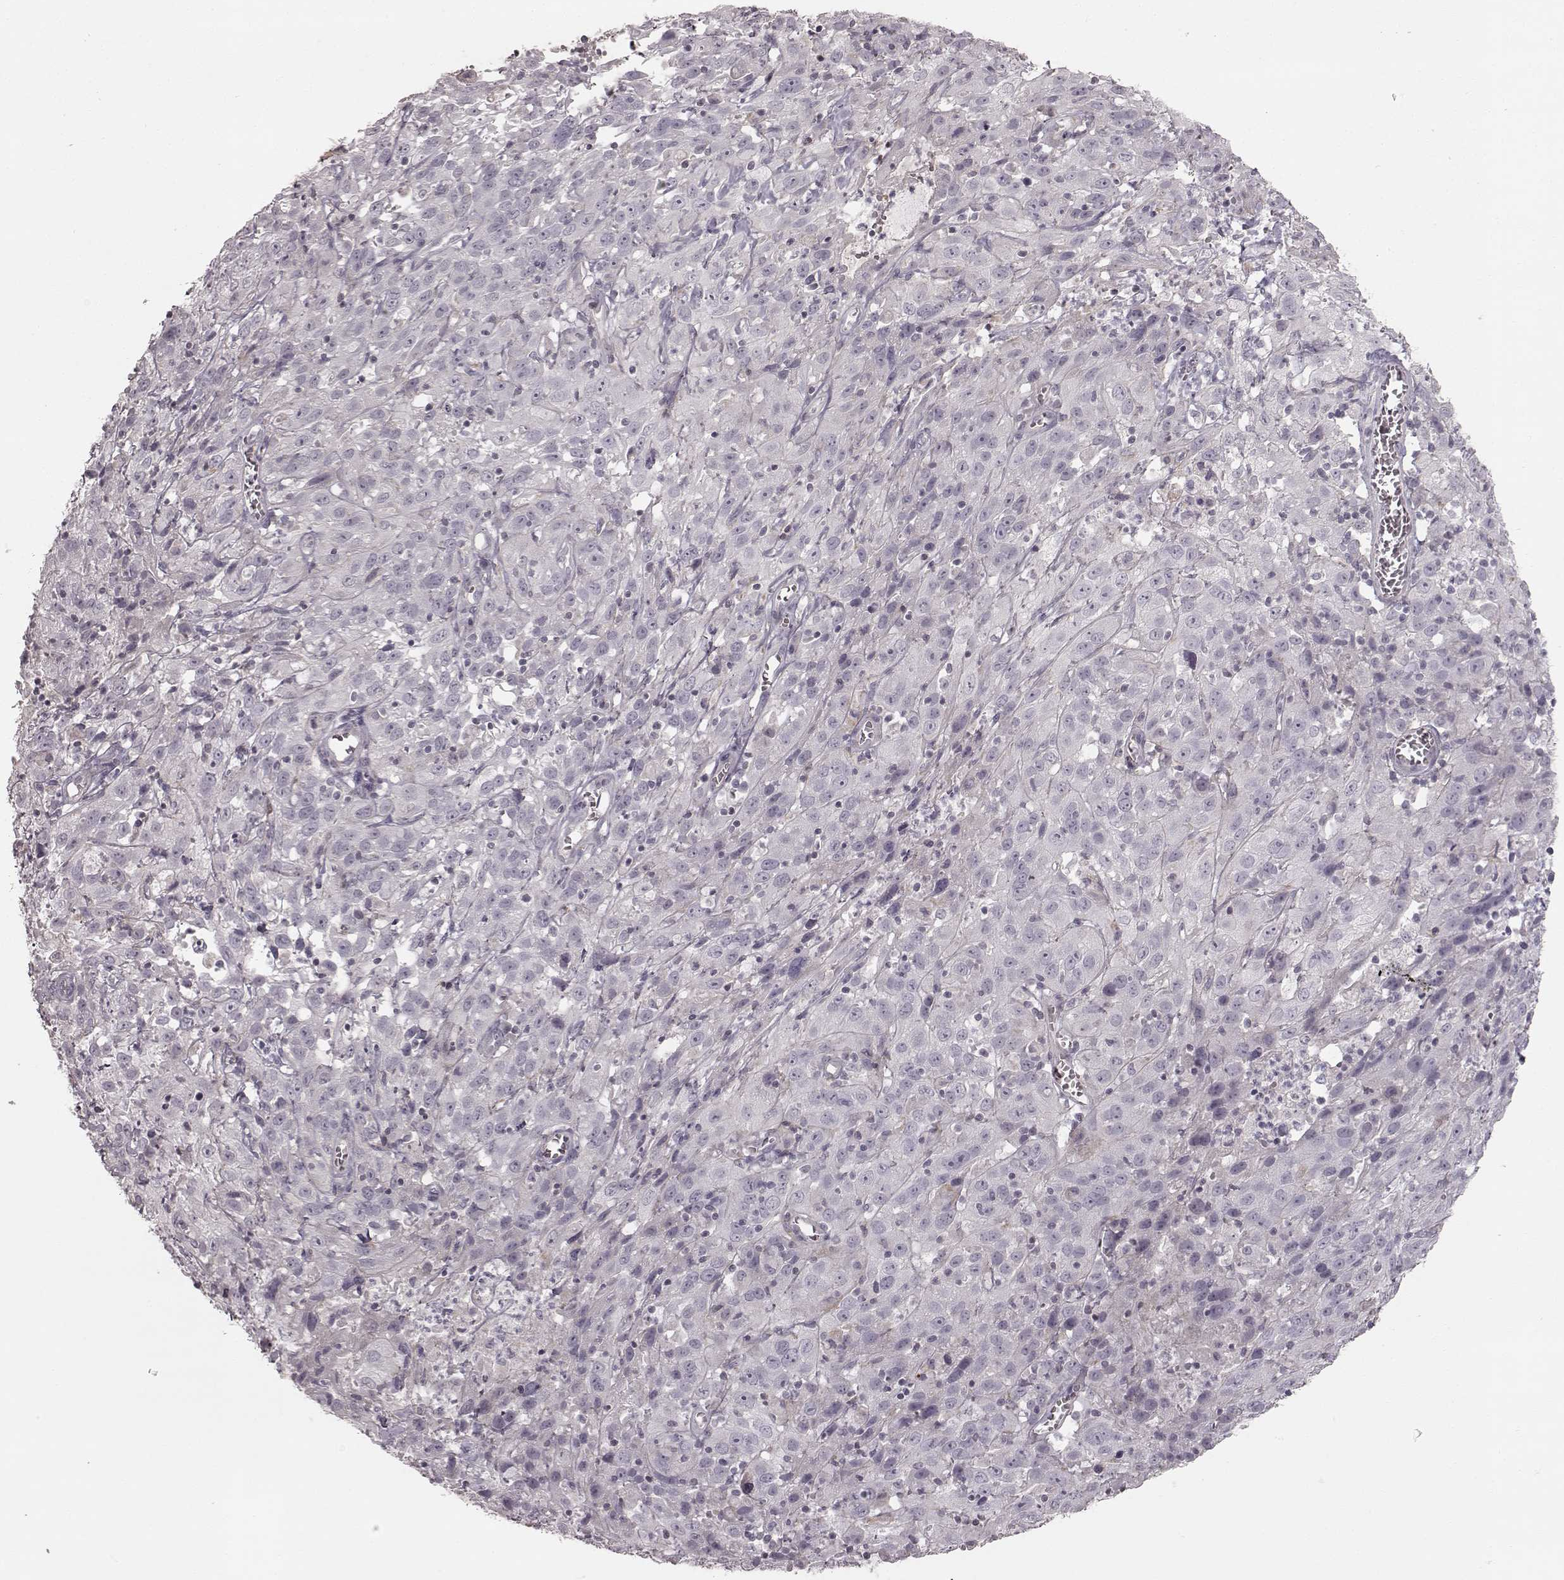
{"staining": {"intensity": "negative", "quantity": "none", "location": "none"}, "tissue": "cervical cancer", "cell_type": "Tumor cells", "image_type": "cancer", "snomed": [{"axis": "morphology", "description": "Squamous cell carcinoma, NOS"}, {"axis": "topography", "description": "Cervix"}], "caption": "DAB immunohistochemical staining of cervical cancer reveals no significant expression in tumor cells.", "gene": "PRLHR", "patient": {"sex": "female", "age": 32}}